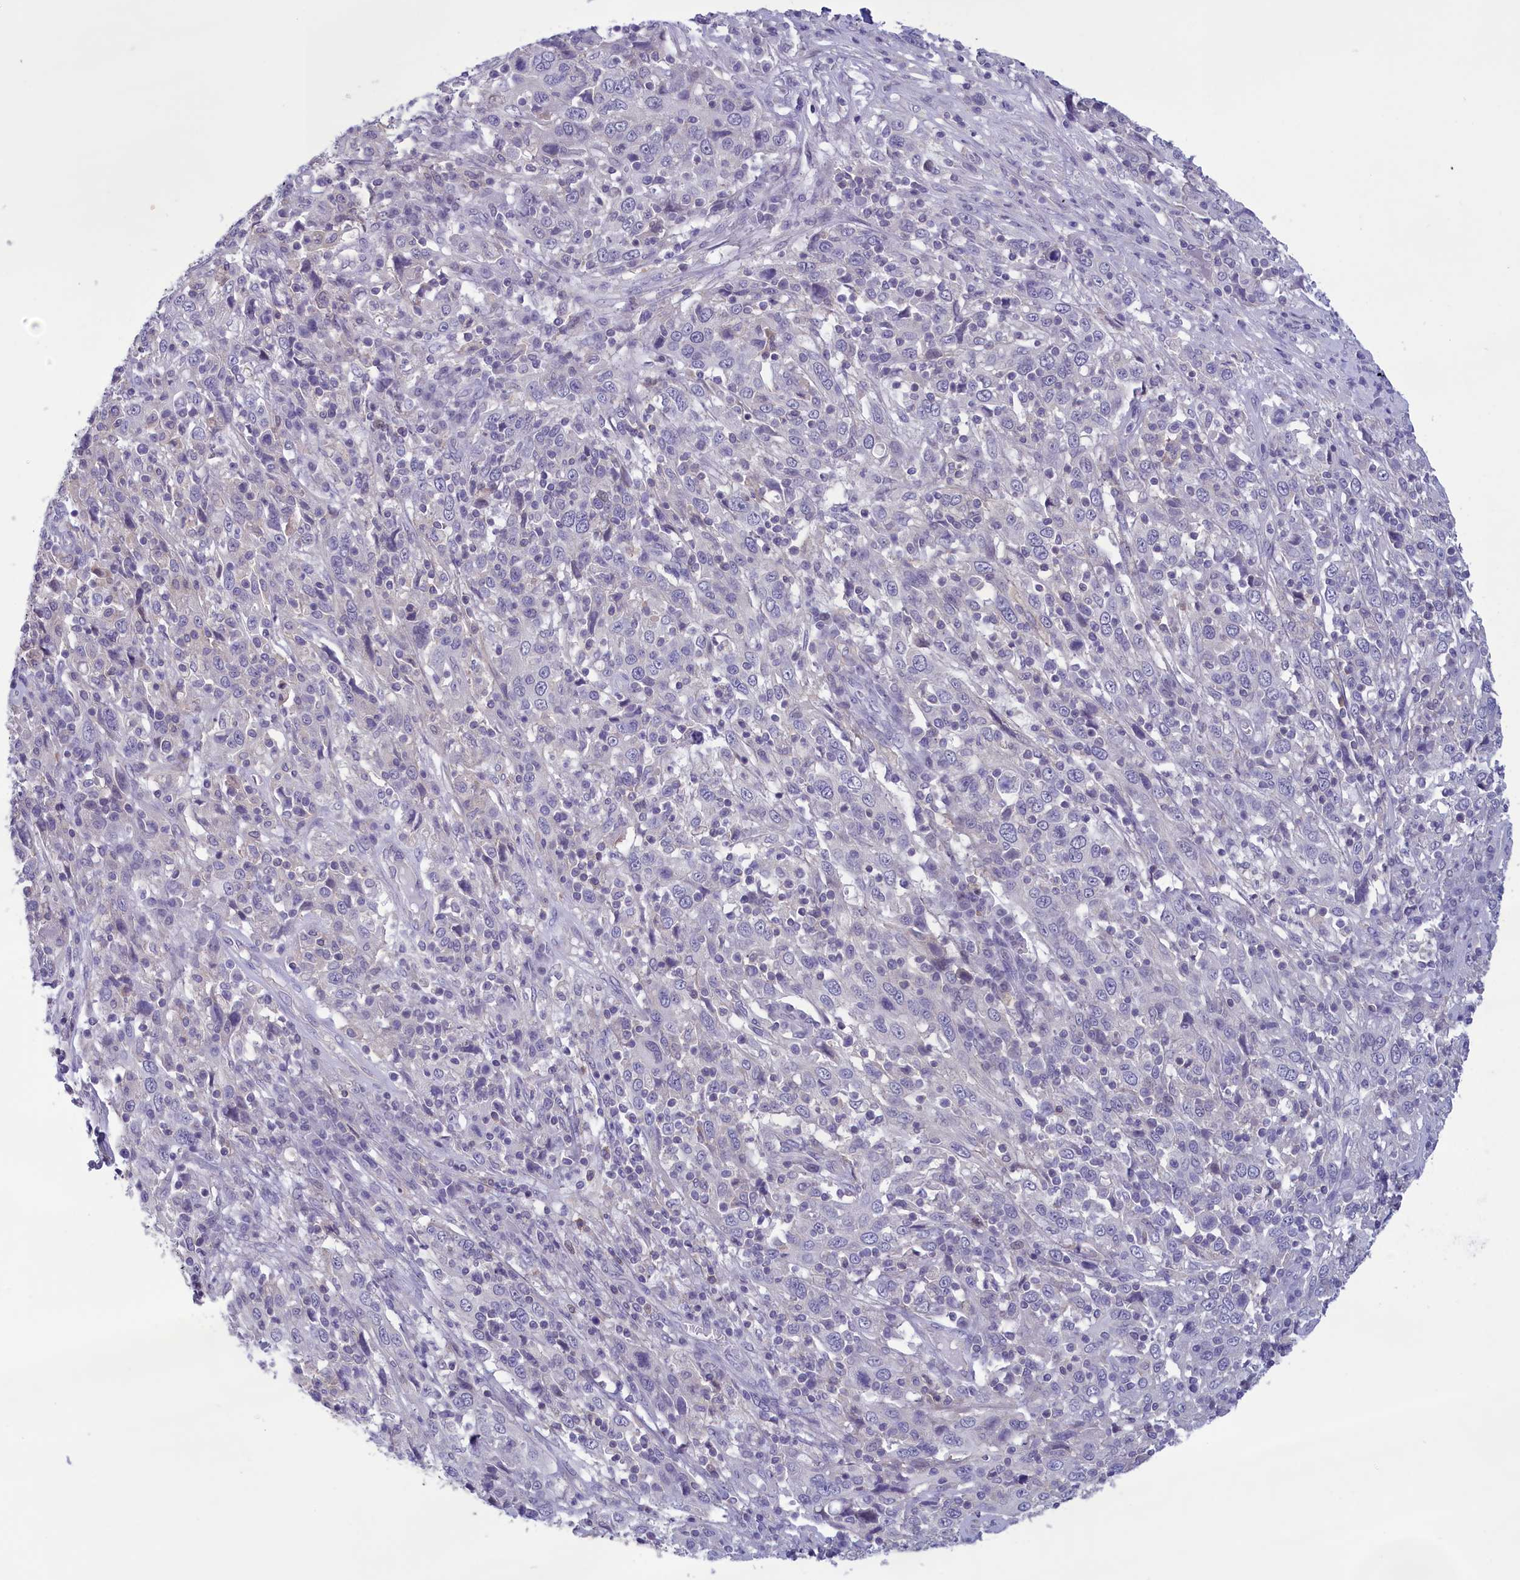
{"staining": {"intensity": "negative", "quantity": "none", "location": "none"}, "tissue": "cervical cancer", "cell_type": "Tumor cells", "image_type": "cancer", "snomed": [{"axis": "morphology", "description": "Squamous cell carcinoma, NOS"}, {"axis": "topography", "description": "Cervix"}], "caption": "Micrograph shows no significant protein staining in tumor cells of cervical squamous cell carcinoma. (Immunohistochemistry, brightfield microscopy, high magnification).", "gene": "CORO2A", "patient": {"sex": "female", "age": 46}}